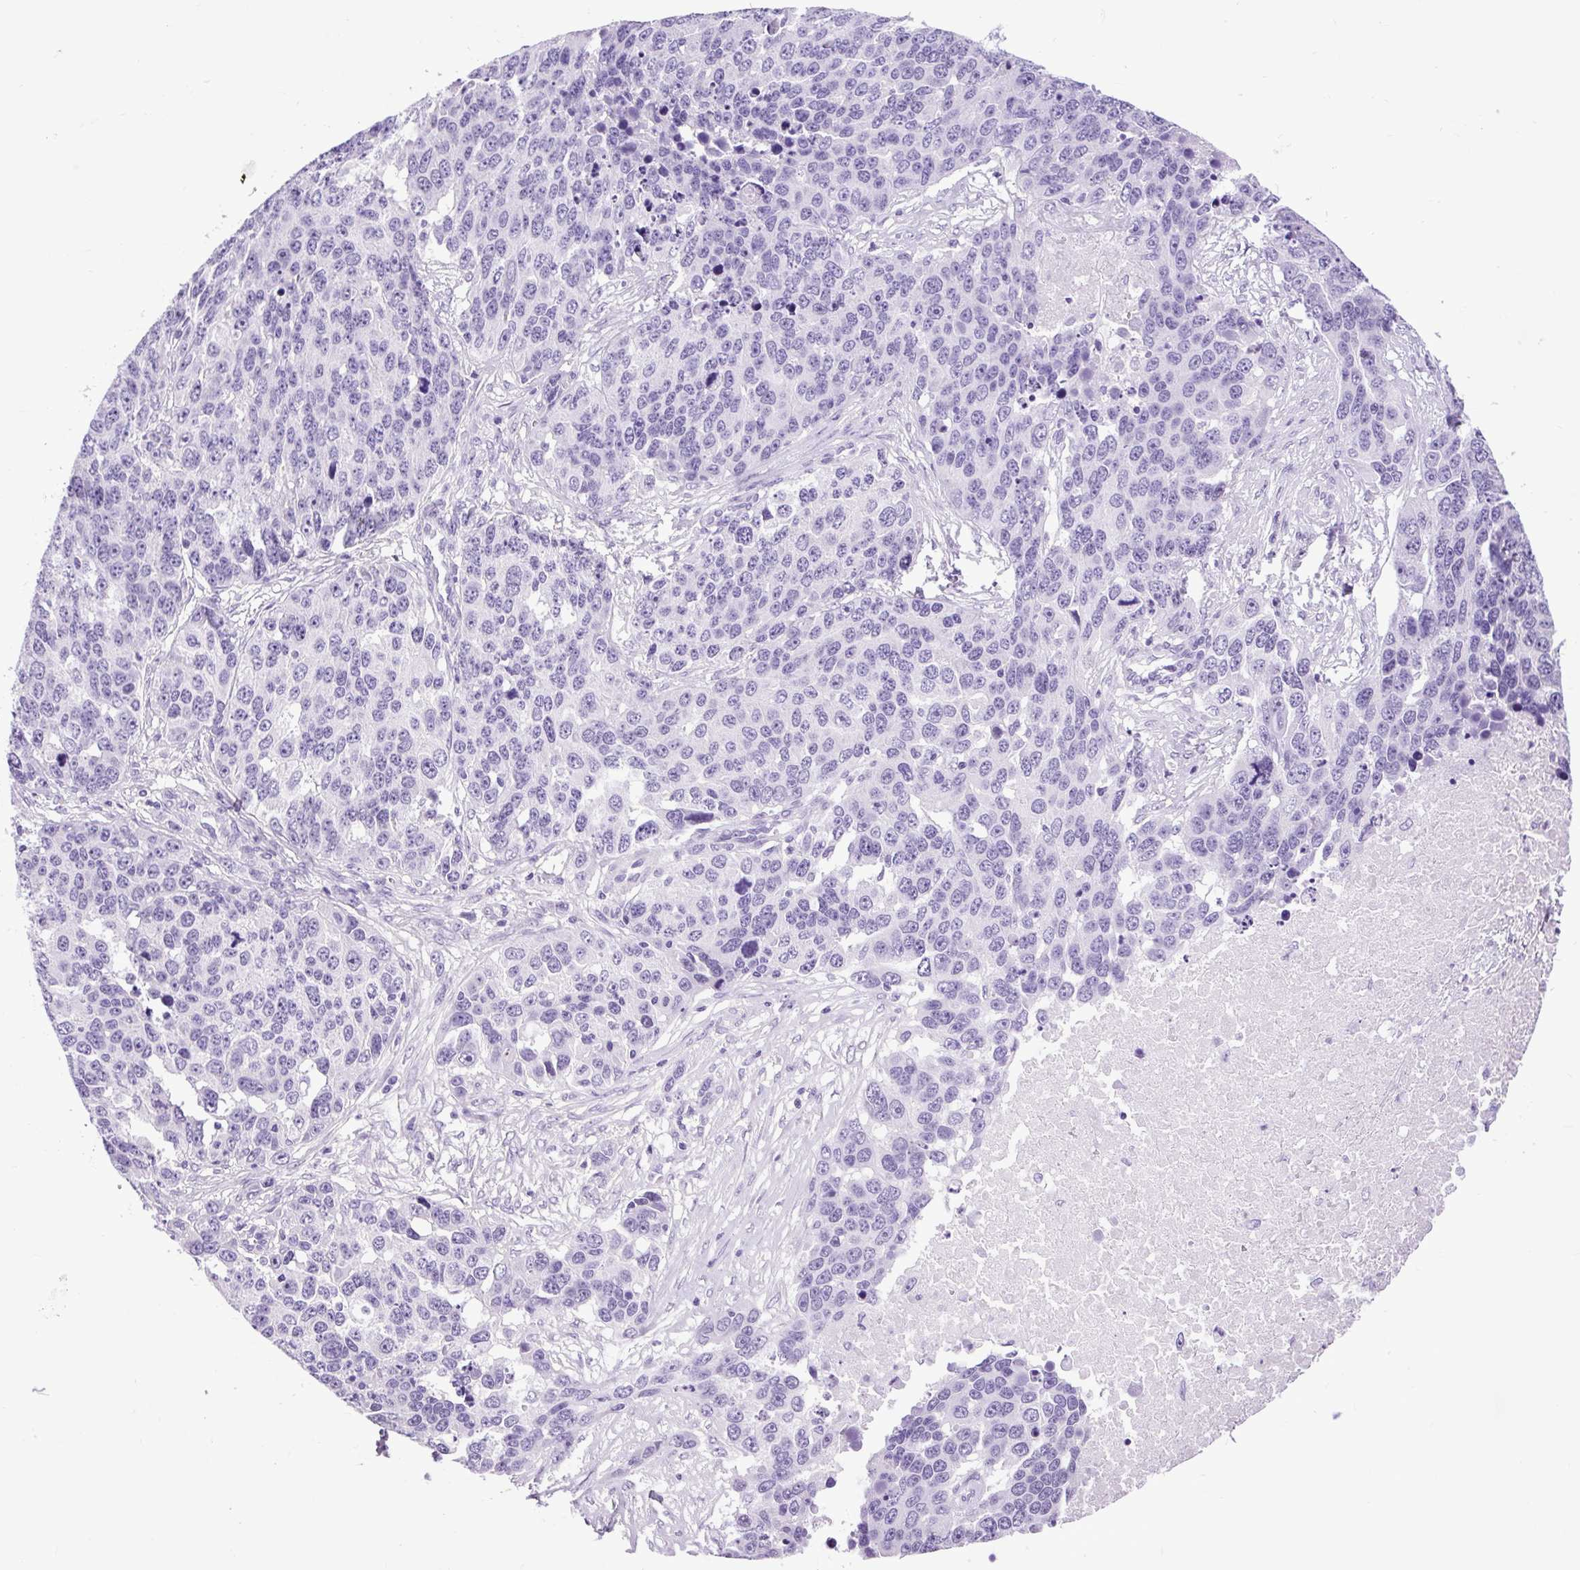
{"staining": {"intensity": "negative", "quantity": "none", "location": "none"}, "tissue": "ovarian cancer", "cell_type": "Tumor cells", "image_type": "cancer", "snomed": [{"axis": "morphology", "description": "Cystadenocarcinoma, serous, NOS"}, {"axis": "topography", "description": "Ovary"}], "caption": "This image is of ovarian cancer stained with immunohistochemistry to label a protein in brown with the nuclei are counter-stained blue. There is no expression in tumor cells. The staining was performed using DAB to visualize the protein expression in brown, while the nuclei were stained in blue with hematoxylin (Magnification: 20x).", "gene": "DPP6", "patient": {"sex": "female", "age": 76}}